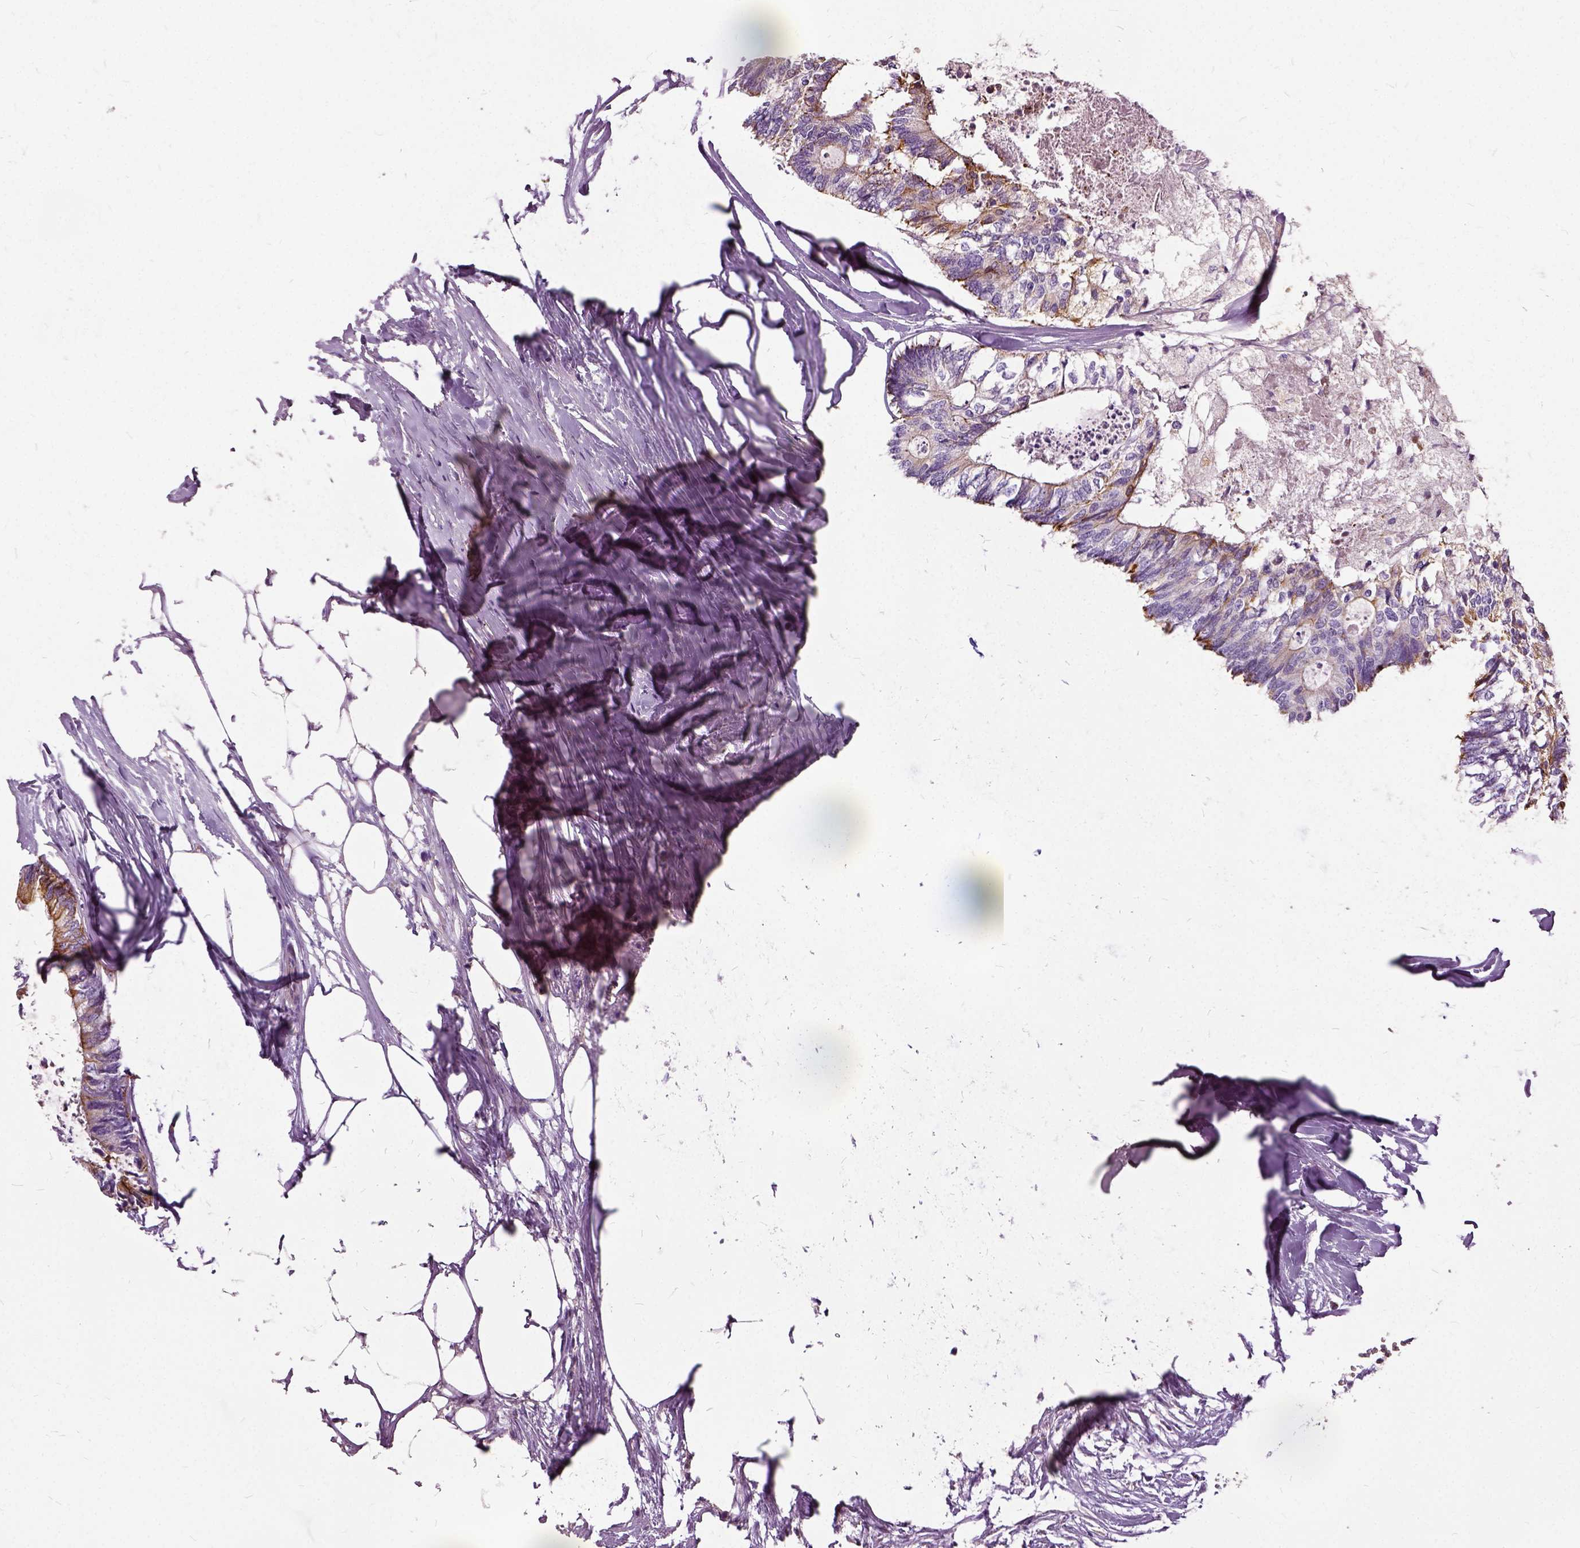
{"staining": {"intensity": "moderate", "quantity": "25%-75%", "location": "cytoplasmic/membranous"}, "tissue": "colorectal cancer", "cell_type": "Tumor cells", "image_type": "cancer", "snomed": [{"axis": "morphology", "description": "Adenocarcinoma, NOS"}, {"axis": "topography", "description": "Colon"}, {"axis": "topography", "description": "Rectum"}], "caption": "High-power microscopy captured an immunohistochemistry (IHC) histopathology image of colorectal adenocarcinoma, revealing moderate cytoplasmic/membranous positivity in approximately 25%-75% of tumor cells. (DAB IHC, brown staining for protein, blue staining for nuclei).", "gene": "ILRUN", "patient": {"sex": "male", "age": 57}}